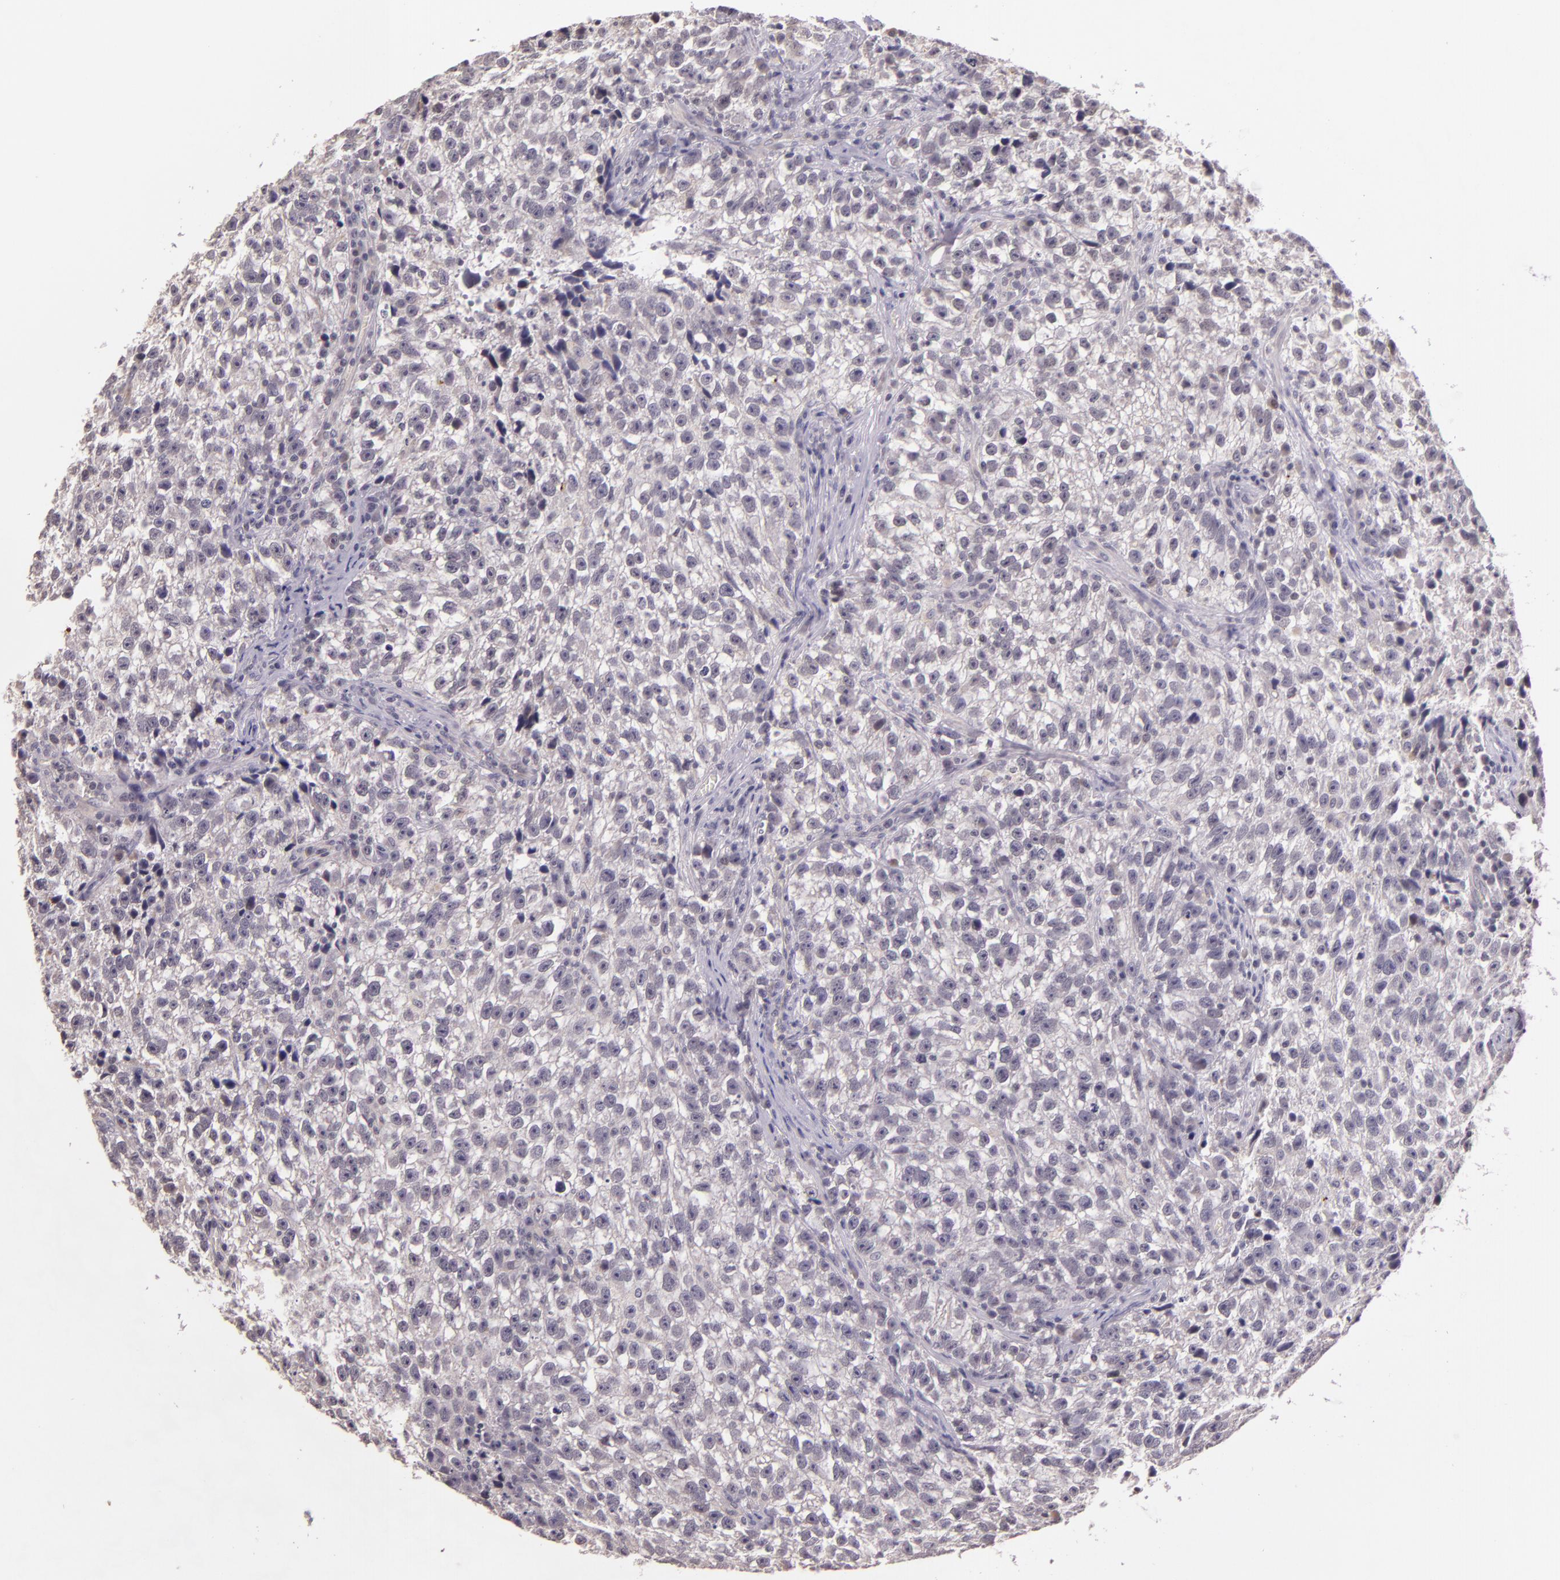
{"staining": {"intensity": "negative", "quantity": "none", "location": "none"}, "tissue": "testis cancer", "cell_type": "Tumor cells", "image_type": "cancer", "snomed": [{"axis": "morphology", "description": "Seminoma, NOS"}, {"axis": "topography", "description": "Testis"}], "caption": "IHC image of neoplastic tissue: seminoma (testis) stained with DAB displays no significant protein positivity in tumor cells.", "gene": "ARMH4", "patient": {"sex": "male", "age": 38}}